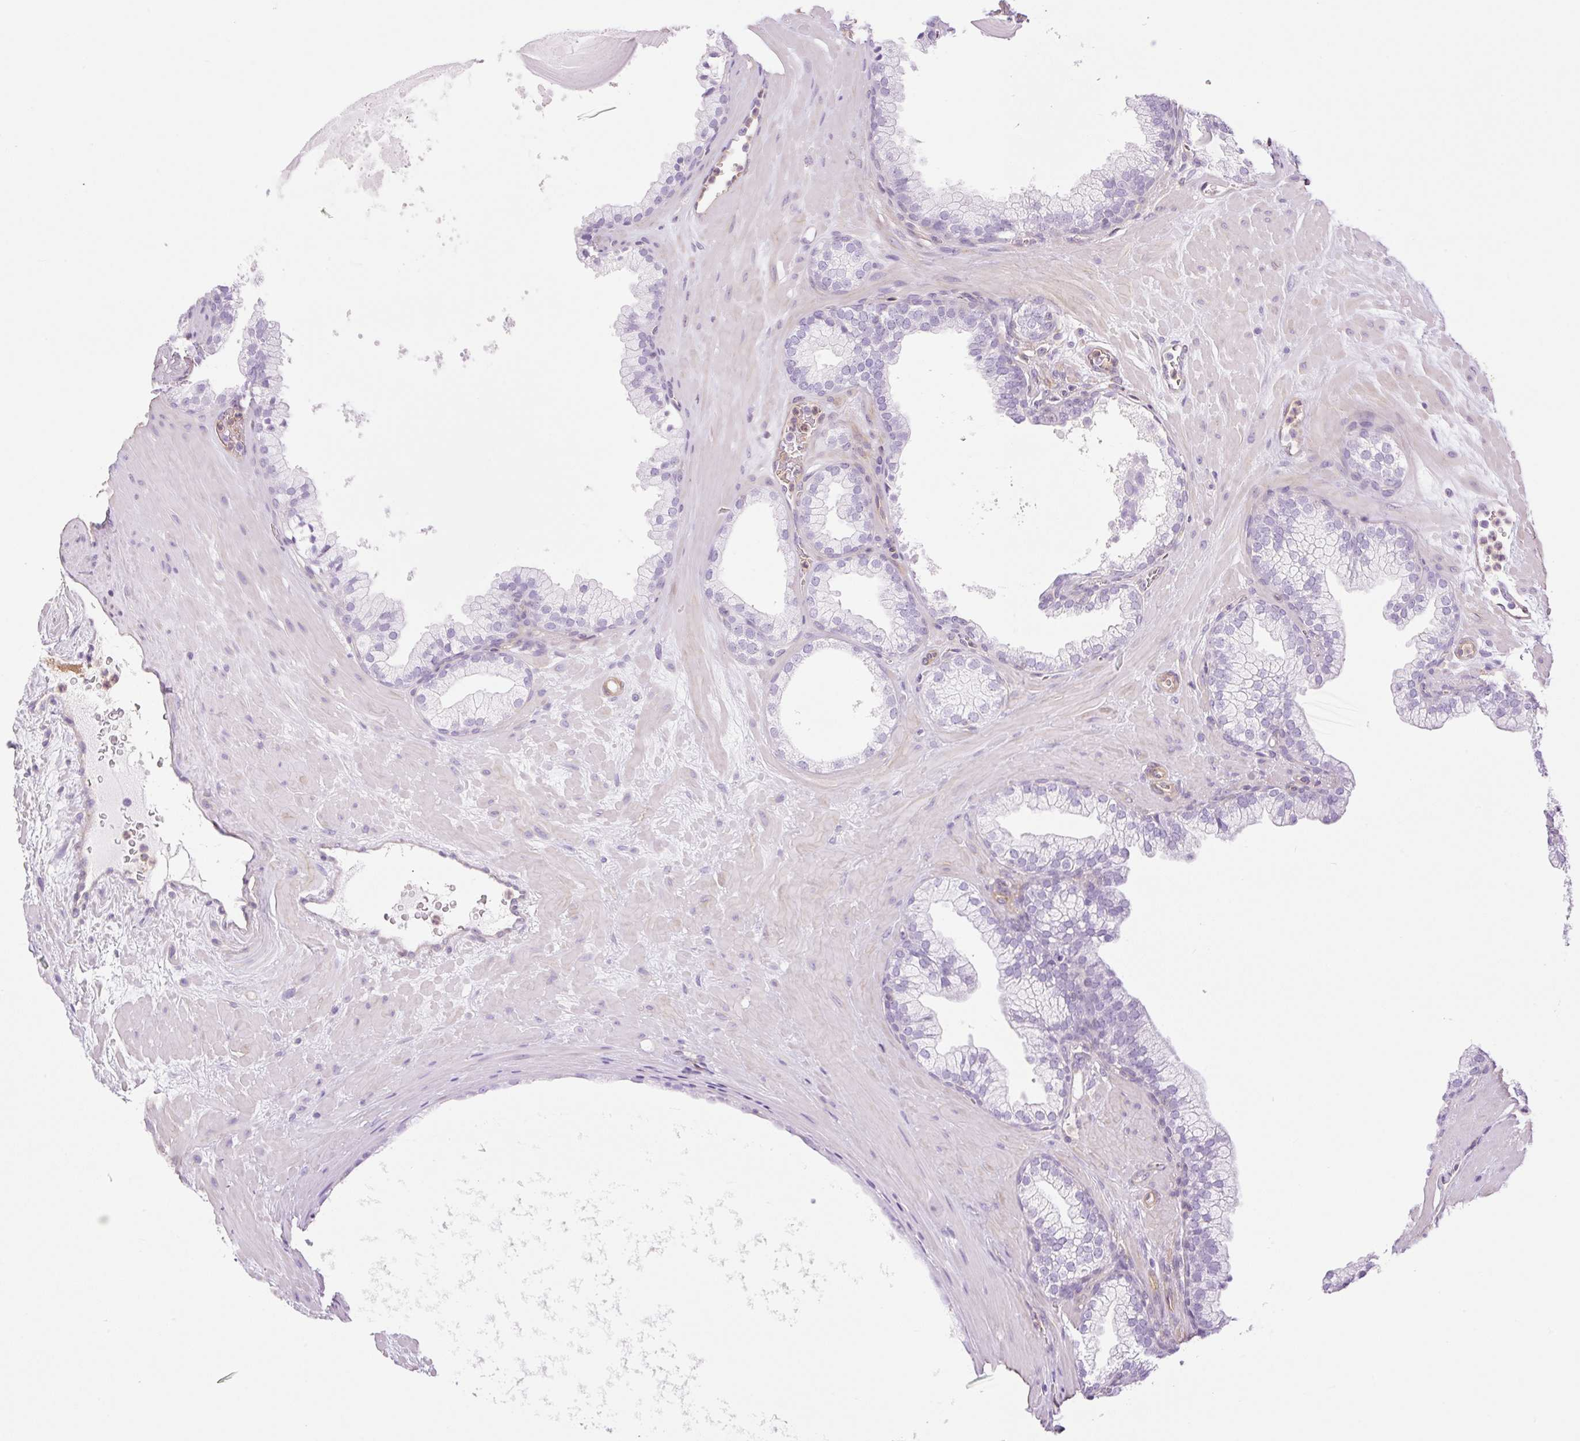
{"staining": {"intensity": "negative", "quantity": "none", "location": "none"}, "tissue": "prostate", "cell_type": "Glandular cells", "image_type": "normal", "snomed": [{"axis": "morphology", "description": "Normal tissue, NOS"}, {"axis": "topography", "description": "Prostate"}, {"axis": "topography", "description": "Peripheral nerve tissue"}], "caption": "Image shows no protein expression in glandular cells of unremarkable prostate.", "gene": "EHD1", "patient": {"sex": "male", "age": 61}}